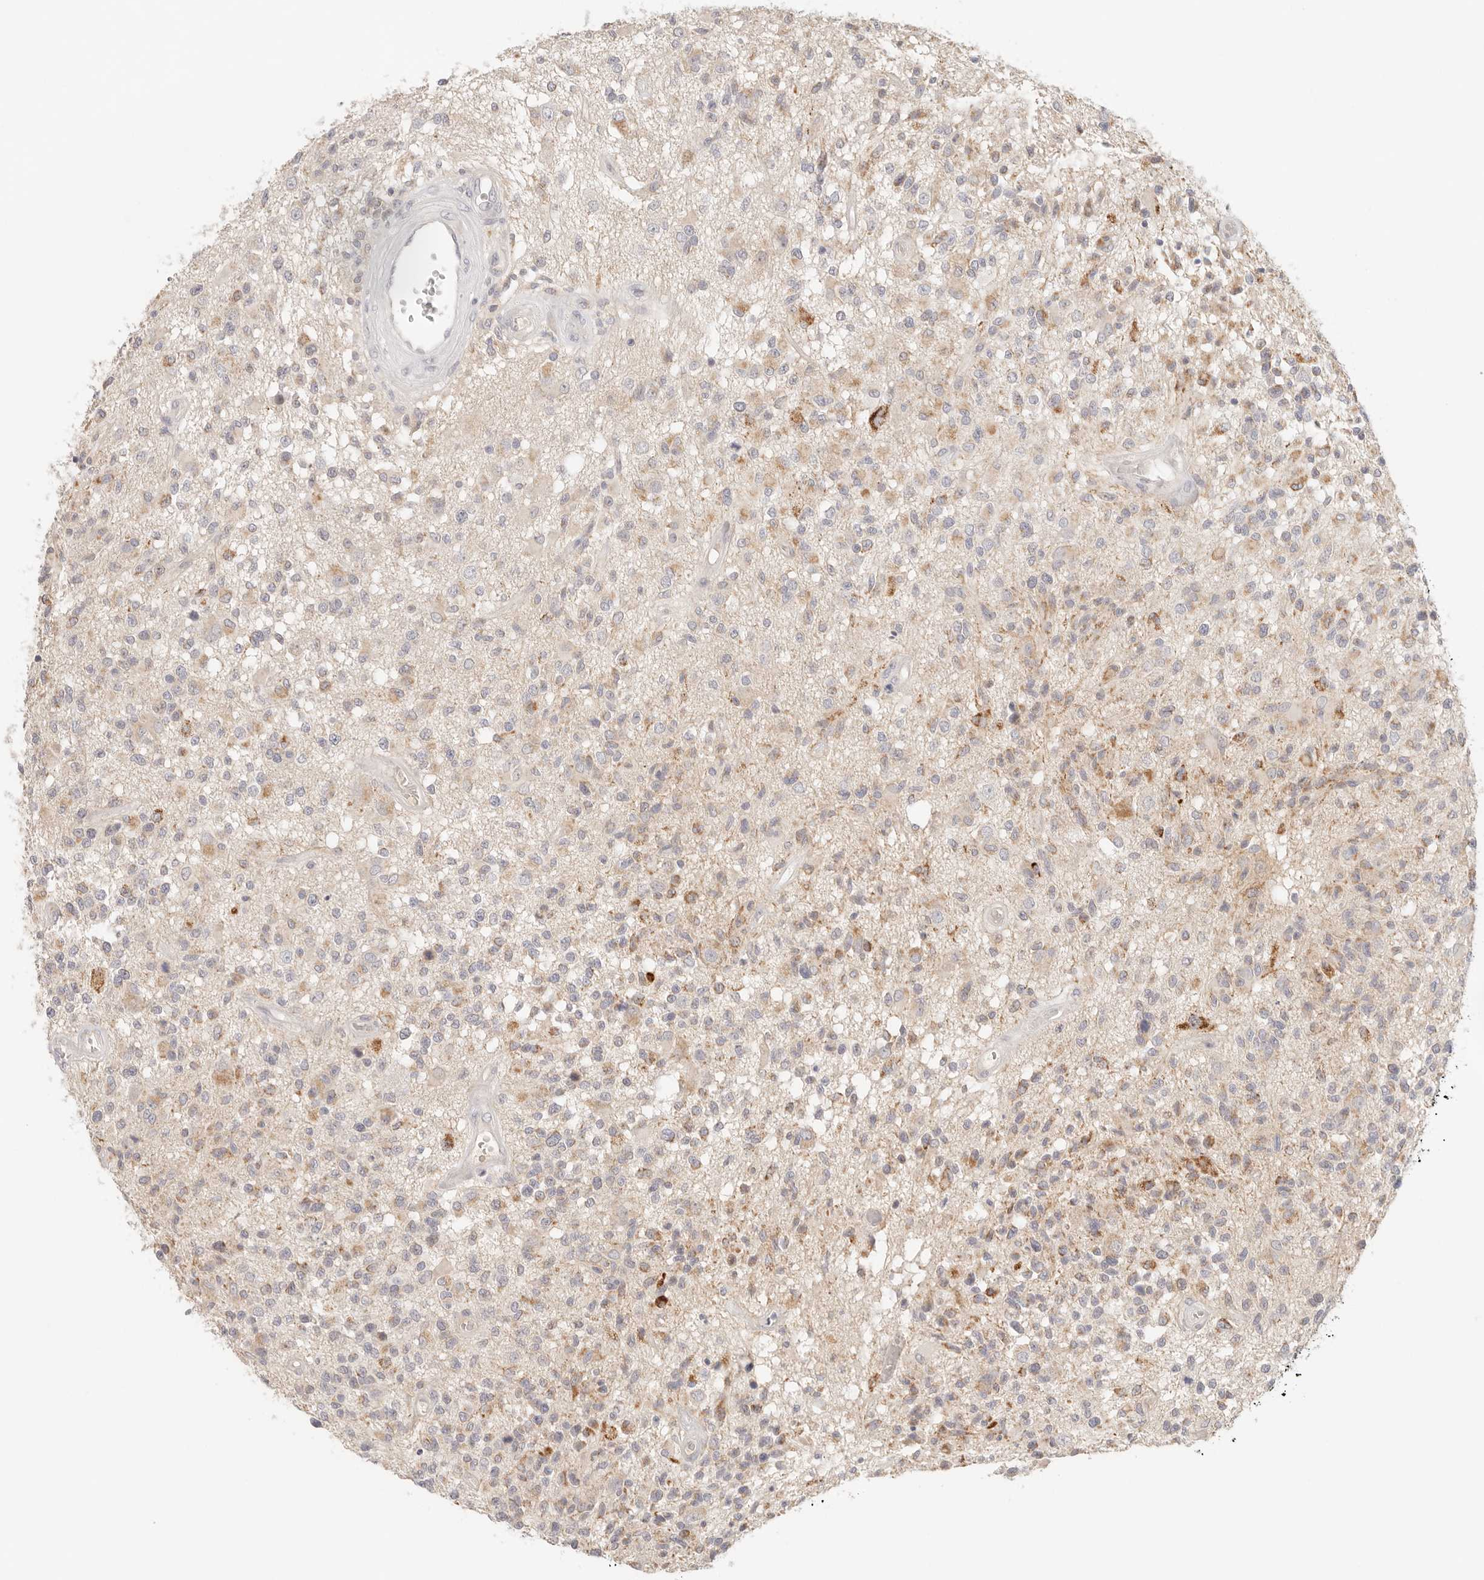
{"staining": {"intensity": "moderate", "quantity": "<25%", "location": "cytoplasmic/membranous"}, "tissue": "glioma", "cell_type": "Tumor cells", "image_type": "cancer", "snomed": [{"axis": "morphology", "description": "Glioma, malignant, High grade"}, {"axis": "morphology", "description": "Glioblastoma, NOS"}, {"axis": "topography", "description": "Brain"}], "caption": "A histopathology image of glioma stained for a protein demonstrates moderate cytoplasmic/membranous brown staining in tumor cells.", "gene": "SPHK1", "patient": {"sex": "male", "age": 60}}